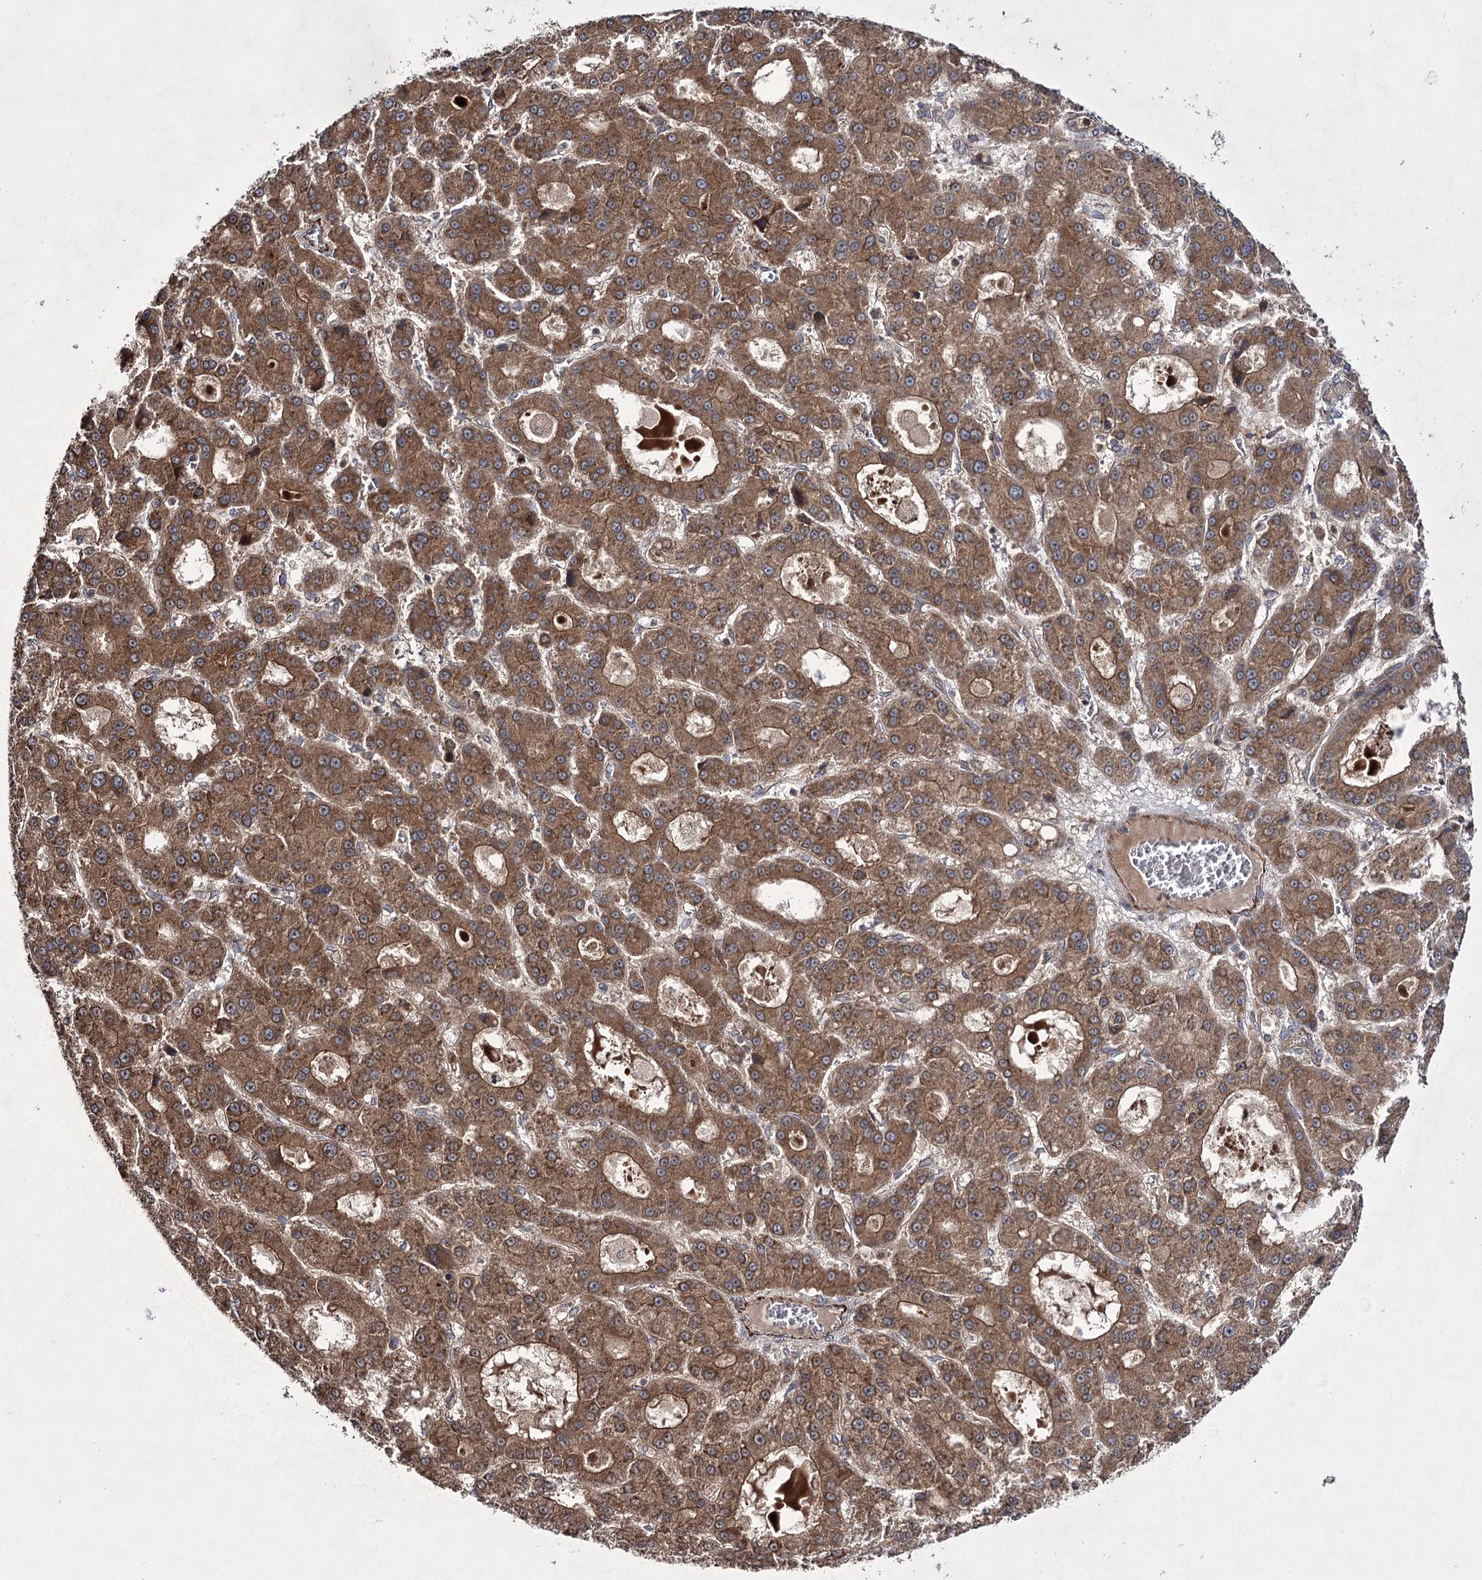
{"staining": {"intensity": "moderate", "quantity": ">75%", "location": "cytoplasmic/membranous"}, "tissue": "liver cancer", "cell_type": "Tumor cells", "image_type": "cancer", "snomed": [{"axis": "morphology", "description": "Carcinoma, Hepatocellular, NOS"}, {"axis": "topography", "description": "Liver"}], "caption": "A brown stain labels moderate cytoplasmic/membranous expression of a protein in liver cancer (hepatocellular carcinoma) tumor cells.", "gene": "HECTD2", "patient": {"sex": "male", "age": 70}}